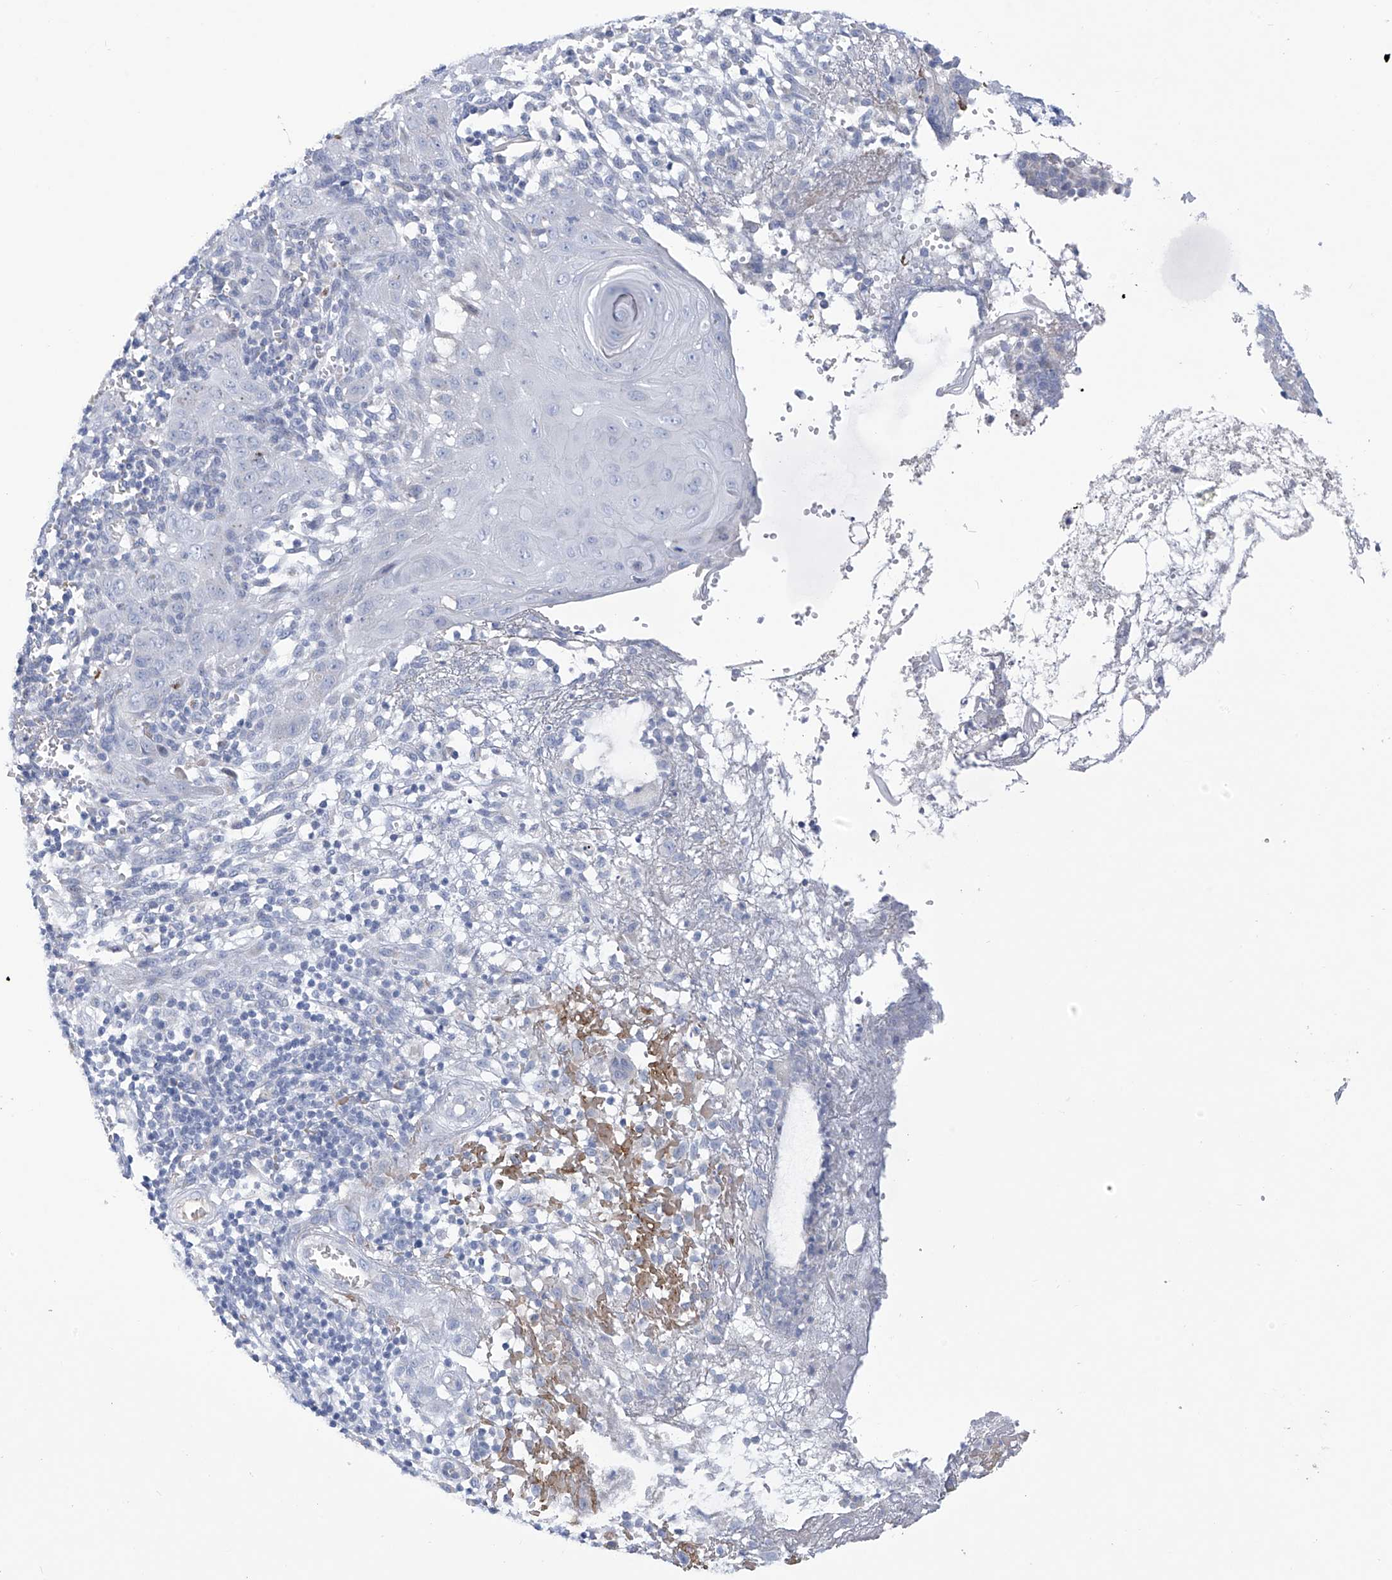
{"staining": {"intensity": "negative", "quantity": "none", "location": "none"}, "tissue": "skin cancer", "cell_type": "Tumor cells", "image_type": "cancer", "snomed": [{"axis": "morphology", "description": "Basal cell carcinoma"}, {"axis": "topography", "description": "Skin"}], "caption": "The image exhibits no staining of tumor cells in skin basal cell carcinoma.", "gene": "SLCO4A1", "patient": {"sex": "female", "age": 64}}